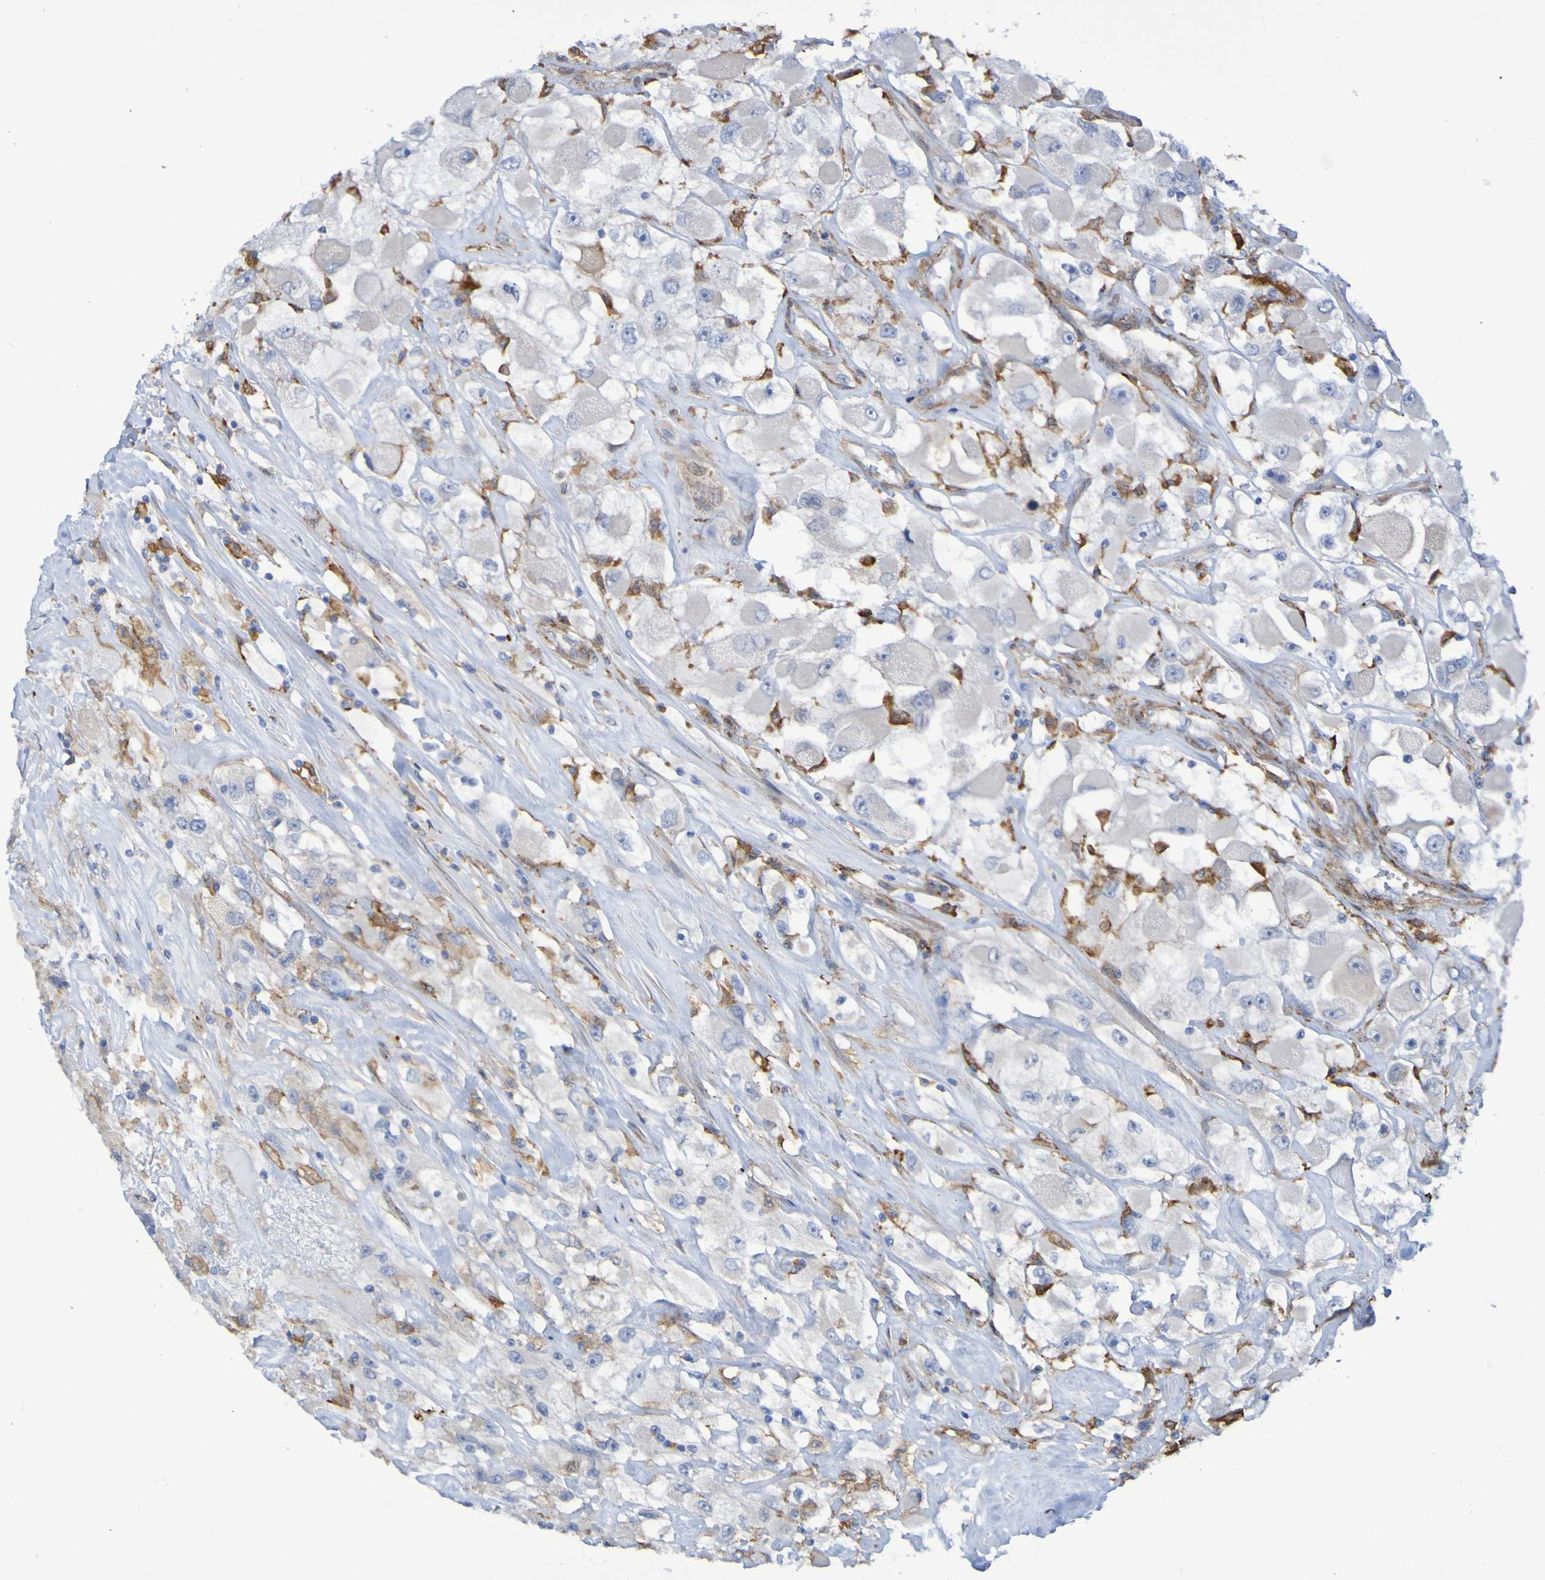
{"staining": {"intensity": "weak", "quantity": "<25%", "location": "cytoplasmic/membranous"}, "tissue": "renal cancer", "cell_type": "Tumor cells", "image_type": "cancer", "snomed": [{"axis": "morphology", "description": "Adenocarcinoma, NOS"}, {"axis": "topography", "description": "Kidney"}], "caption": "High power microscopy histopathology image of an immunohistochemistry (IHC) image of renal cancer, revealing no significant staining in tumor cells. Nuclei are stained in blue.", "gene": "SCRG1", "patient": {"sex": "female", "age": 52}}